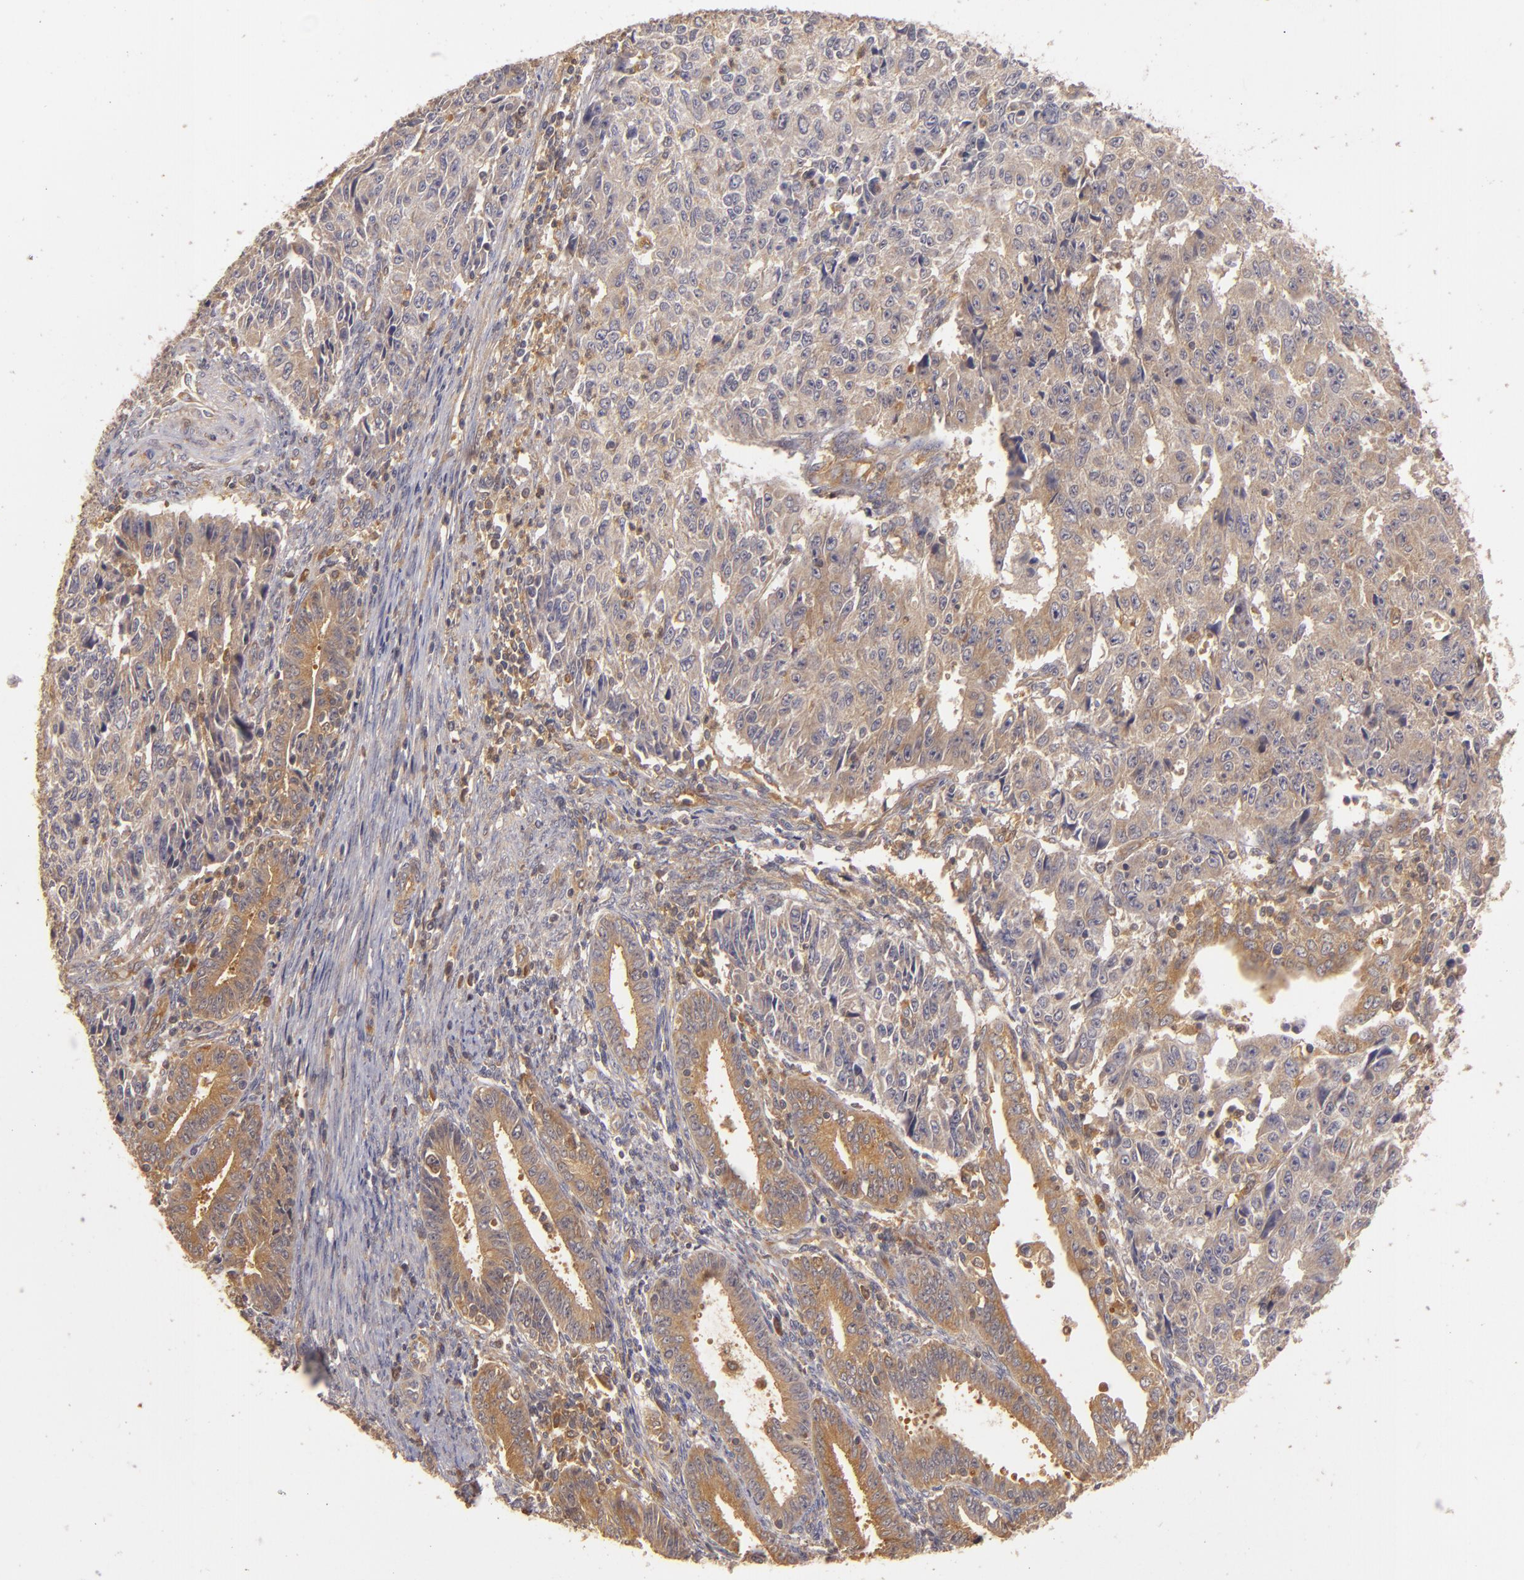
{"staining": {"intensity": "strong", "quantity": ">75%", "location": "cytoplasmic/membranous"}, "tissue": "endometrial cancer", "cell_type": "Tumor cells", "image_type": "cancer", "snomed": [{"axis": "morphology", "description": "Adenocarcinoma, NOS"}, {"axis": "topography", "description": "Endometrium"}], "caption": "This histopathology image displays endometrial adenocarcinoma stained with immunohistochemistry to label a protein in brown. The cytoplasmic/membranous of tumor cells show strong positivity for the protein. Nuclei are counter-stained blue.", "gene": "PRKCD", "patient": {"sex": "female", "age": 42}}